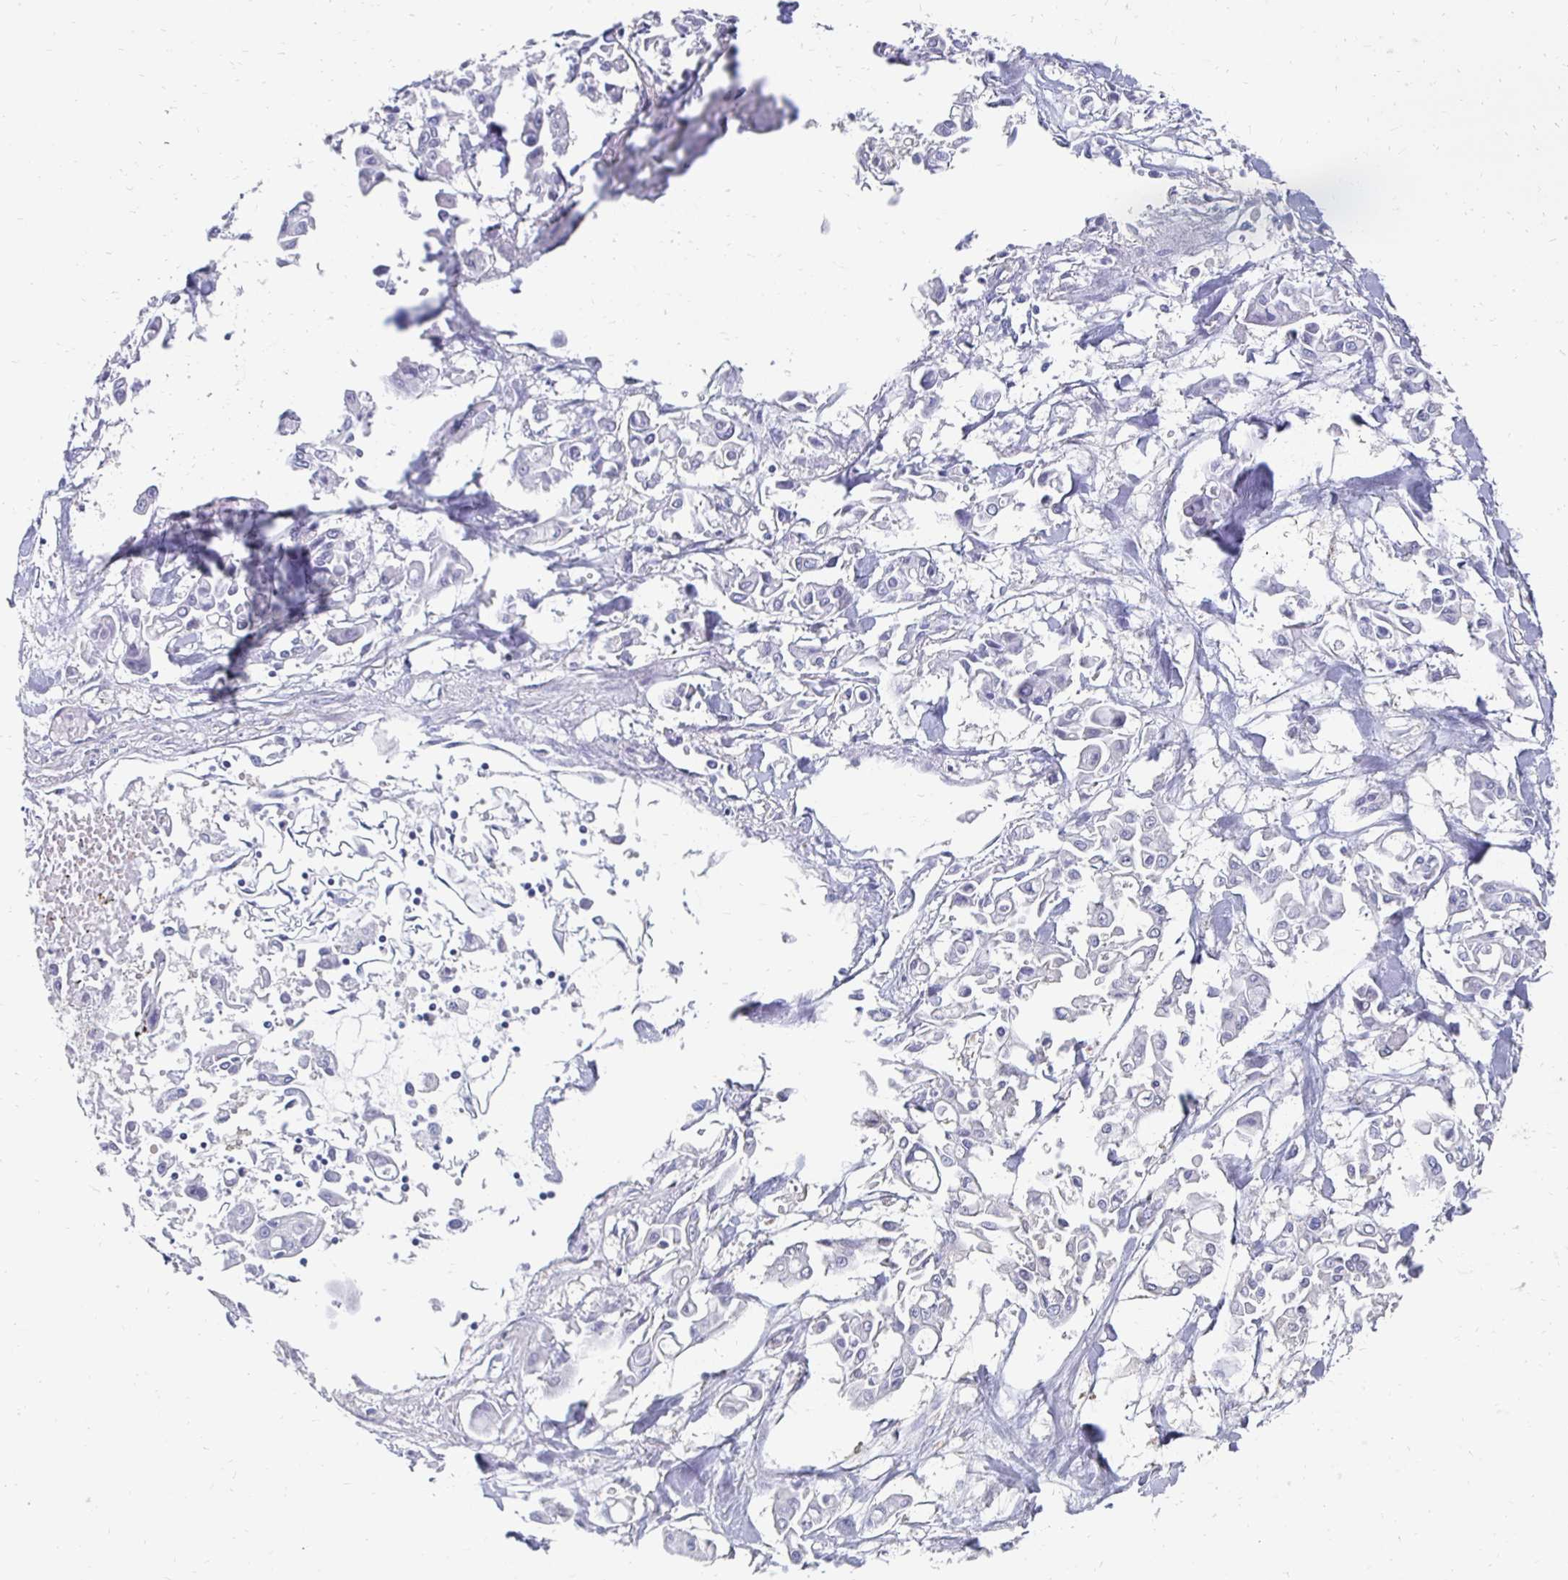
{"staining": {"intensity": "negative", "quantity": "none", "location": "none"}, "tissue": "pancreatic cancer", "cell_type": "Tumor cells", "image_type": "cancer", "snomed": [{"axis": "morphology", "description": "Adenocarcinoma, NOS"}, {"axis": "topography", "description": "Pancreas"}], "caption": "Tumor cells show no significant positivity in pancreatic adenocarcinoma. (Stains: DAB (3,3'-diaminobenzidine) immunohistochemistry (IHC) with hematoxylin counter stain, Microscopy: brightfield microscopy at high magnification).", "gene": "SYCP3", "patient": {"sex": "male", "age": 61}}